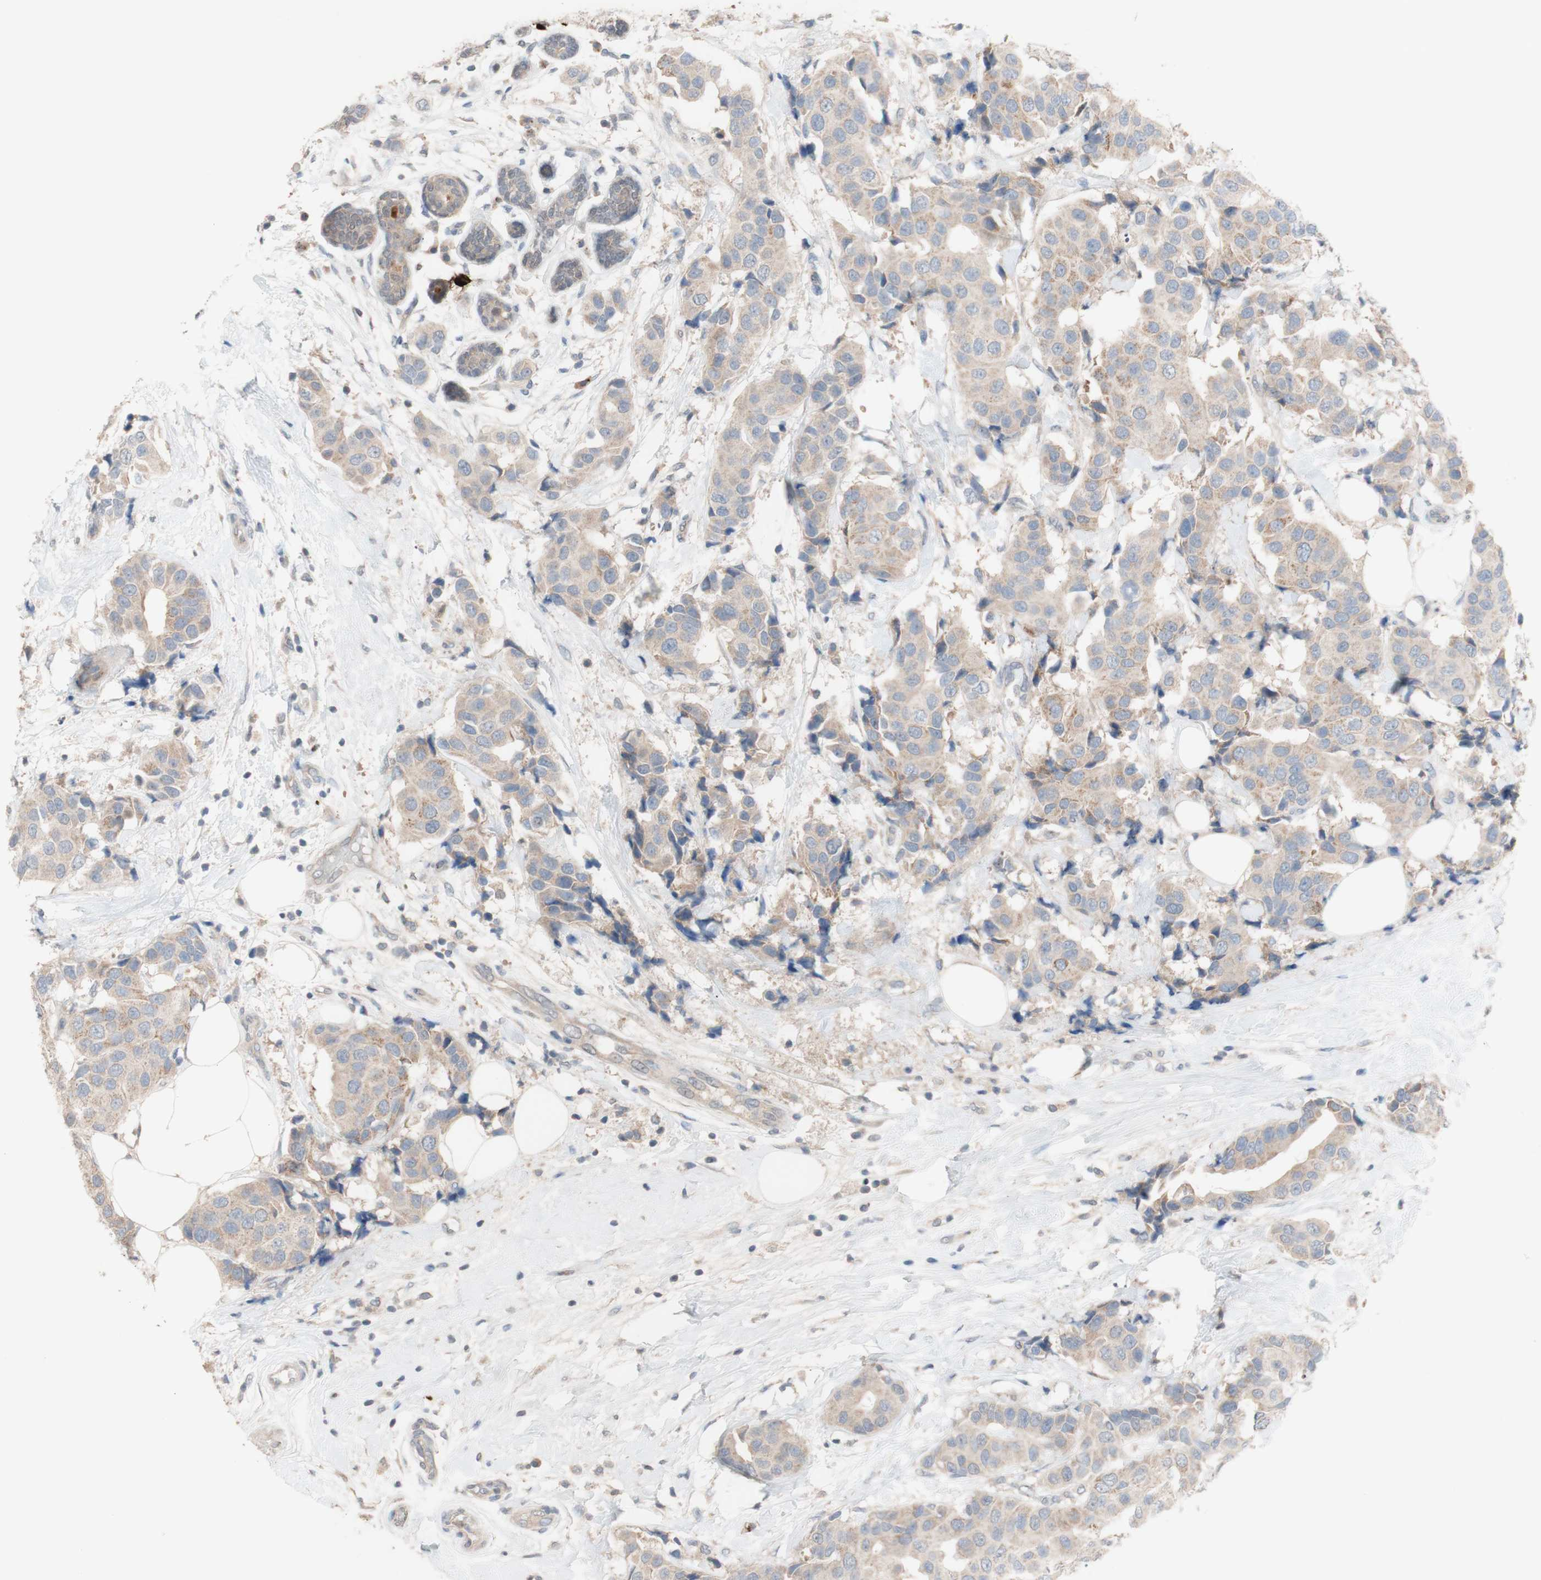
{"staining": {"intensity": "weak", "quantity": ">75%", "location": "cytoplasmic/membranous"}, "tissue": "breast cancer", "cell_type": "Tumor cells", "image_type": "cancer", "snomed": [{"axis": "morphology", "description": "Normal tissue, NOS"}, {"axis": "morphology", "description": "Duct carcinoma"}, {"axis": "topography", "description": "Breast"}], "caption": "Immunohistochemical staining of human breast infiltrating ductal carcinoma displays weak cytoplasmic/membranous protein staining in approximately >75% of tumor cells. The staining was performed using DAB (3,3'-diaminobenzidine) to visualize the protein expression in brown, while the nuclei were stained in blue with hematoxylin (Magnification: 20x).", "gene": "PEX2", "patient": {"sex": "female", "age": 39}}